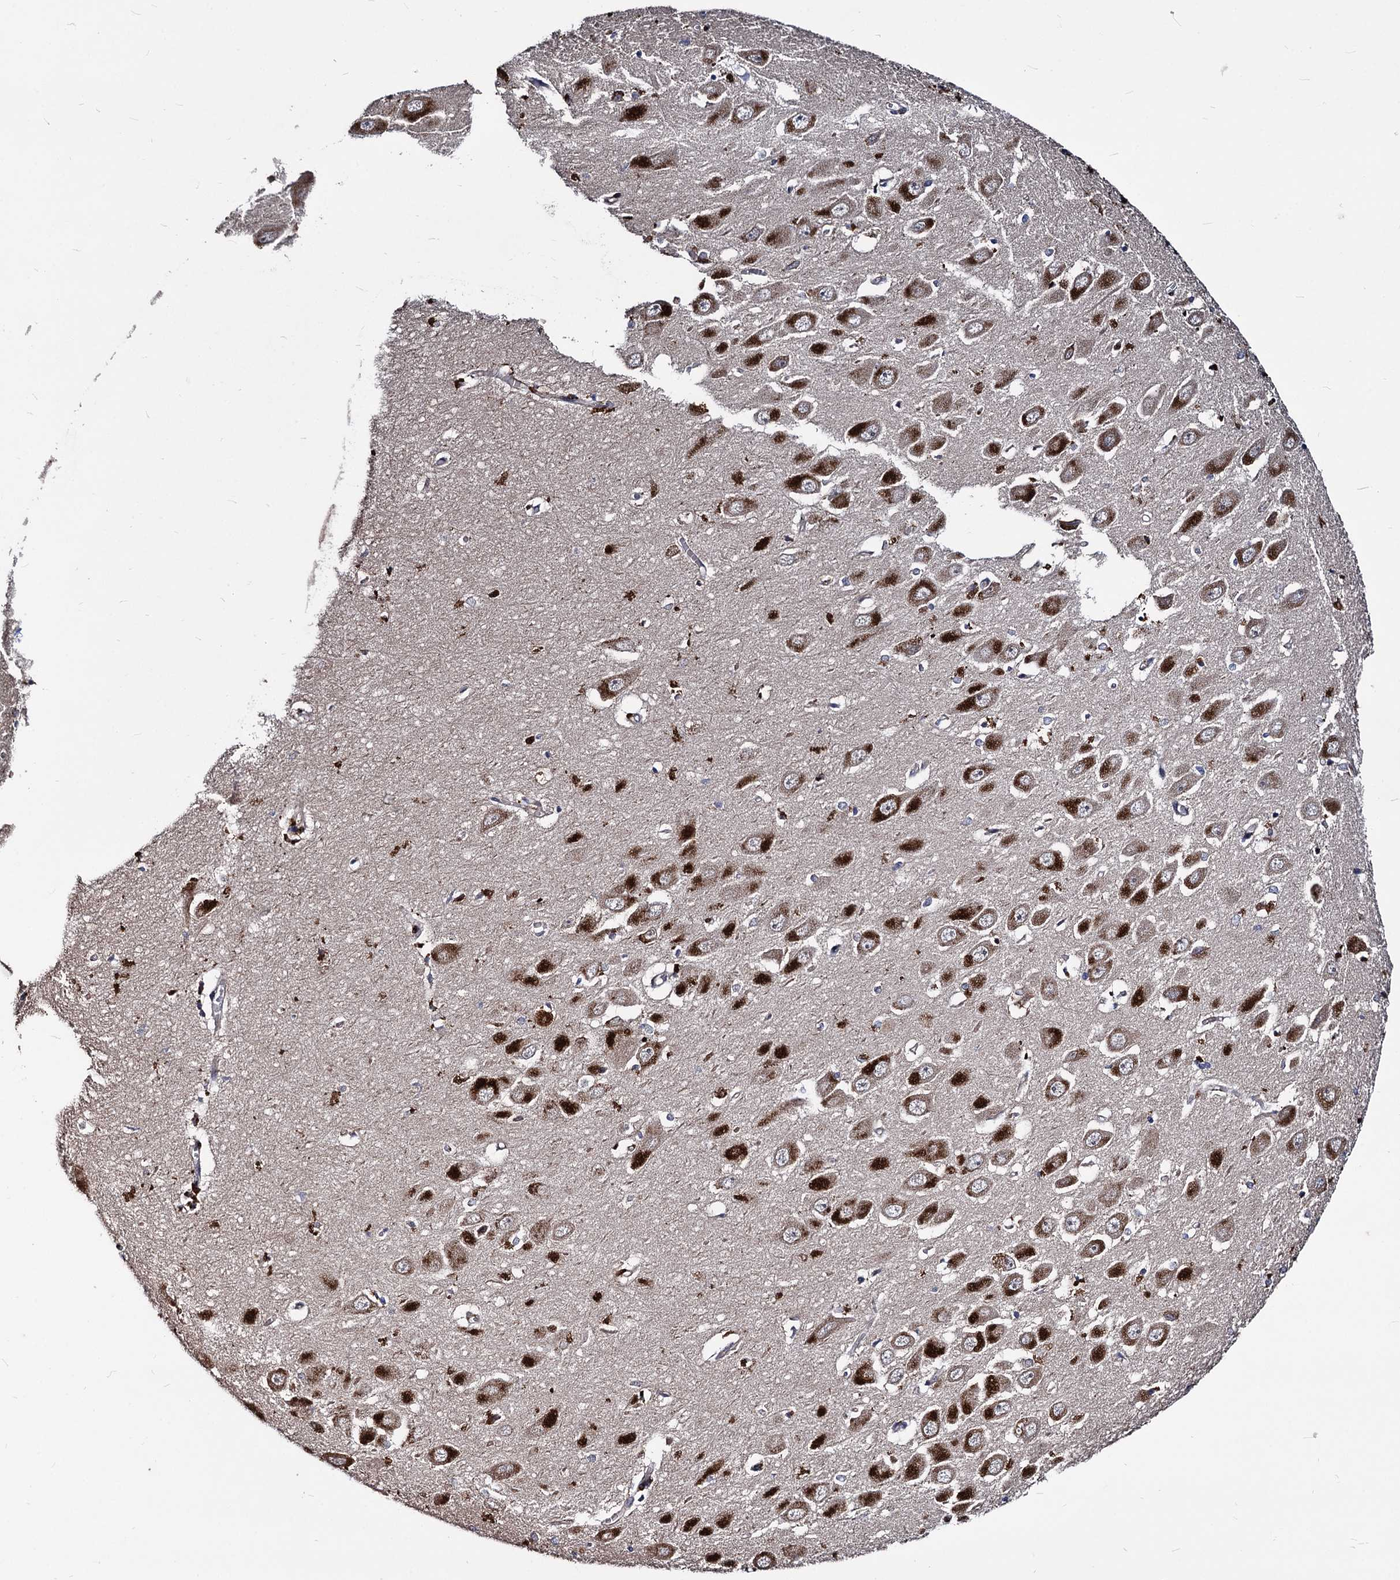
{"staining": {"intensity": "moderate", "quantity": "<25%", "location": "cytoplasmic/membranous"}, "tissue": "hippocampus", "cell_type": "Glial cells", "image_type": "normal", "snomed": [{"axis": "morphology", "description": "Normal tissue, NOS"}, {"axis": "topography", "description": "Hippocampus"}], "caption": "The immunohistochemical stain highlights moderate cytoplasmic/membranous expression in glial cells of benign hippocampus.", "gene": "SMAGP", "patient": {"sex": "female", "age": 64}}